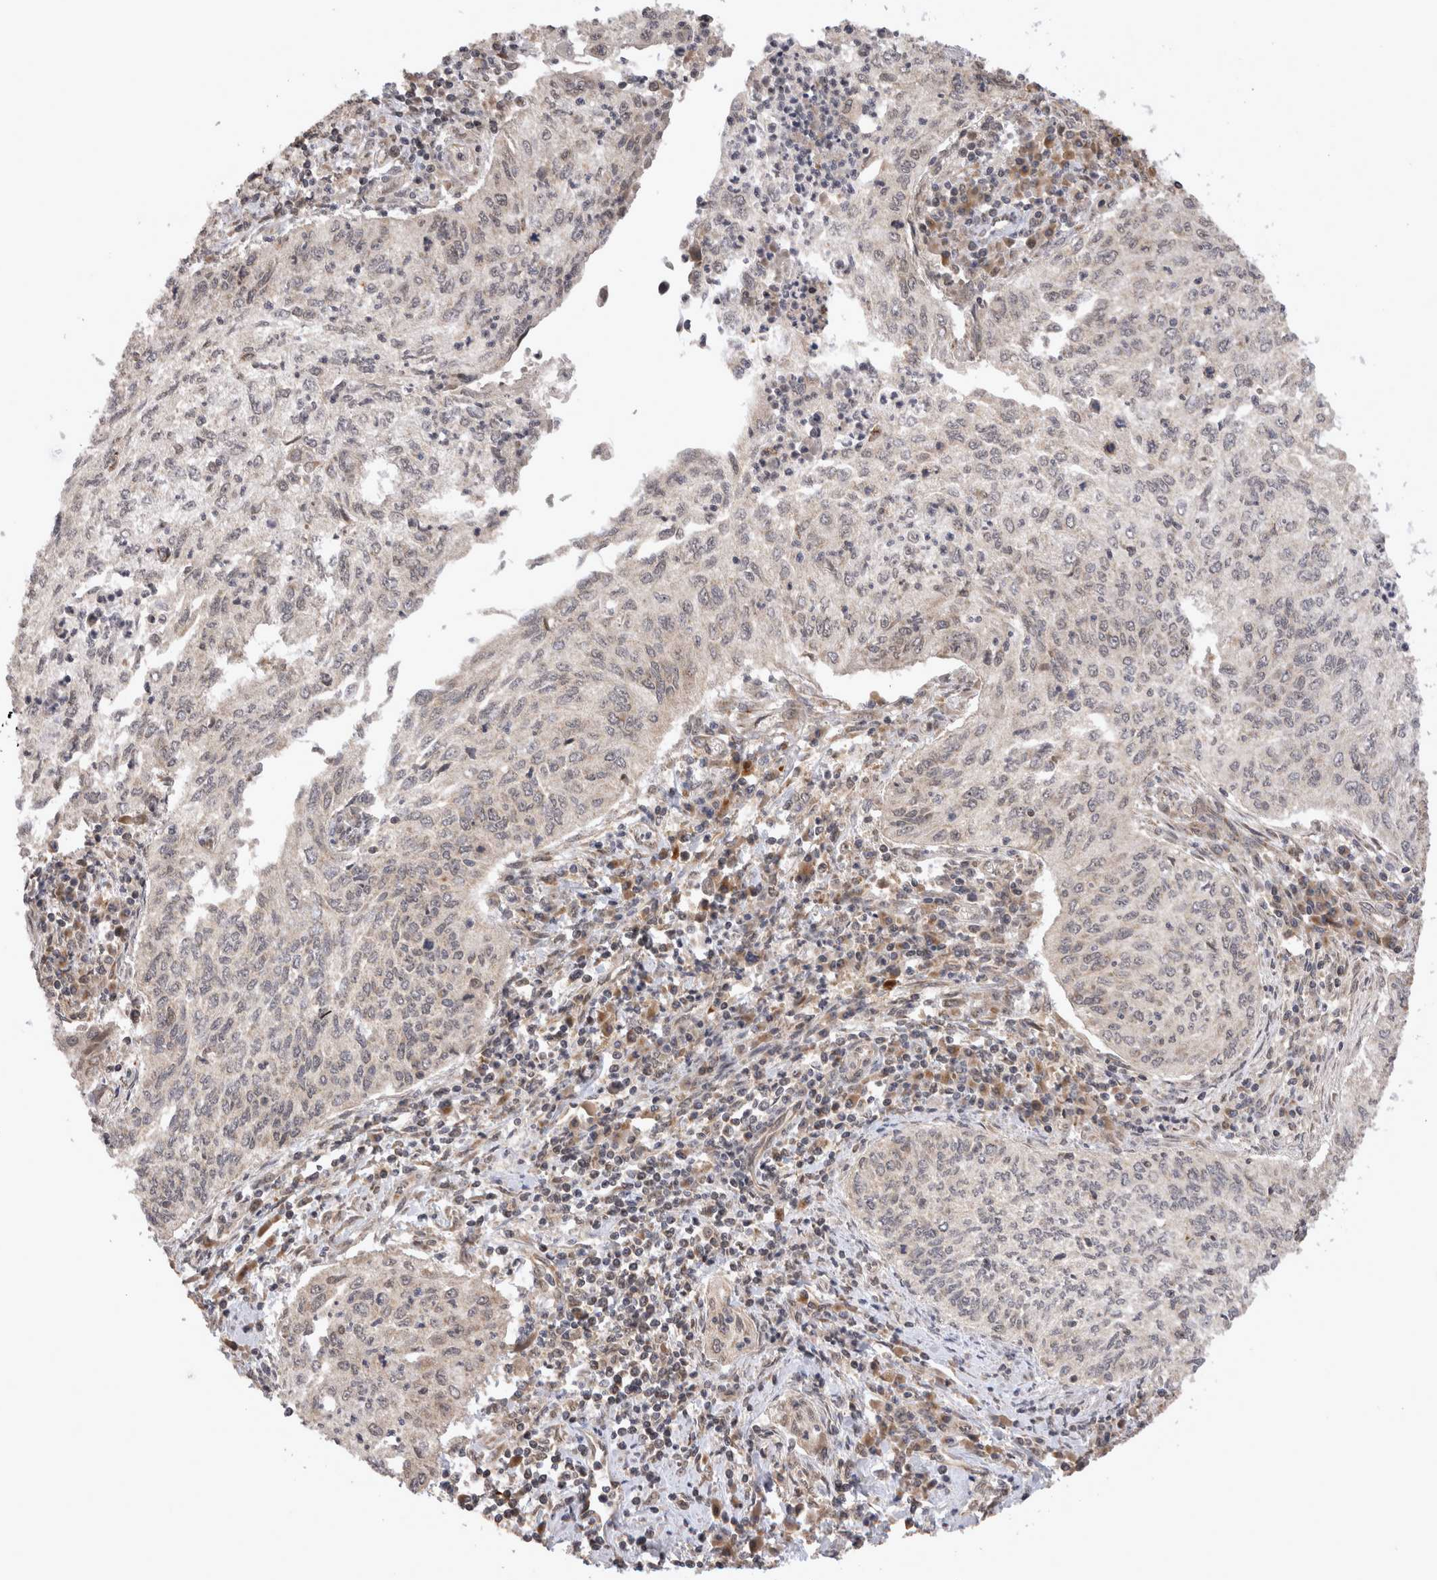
{"staining": {"intensity": "negative", "quantity": "none", "location": "none"}, "tissue": "cervical cancer", "cell_type": "Tumor cells", "image_type": "cancer", "snomed": [{"axis": "morphology", "description": "Squamous cell carcinoma, NOS"}, {"axis": "topography", "description": "Cervix"}], "caption": "IHC of human cervical squamous cell carcinoma demonstrates no positivity in tumor cells. Nuclei are stained in blue.", "gene": "TMEM65", "patient": {"sex": "female", "age": 30}}